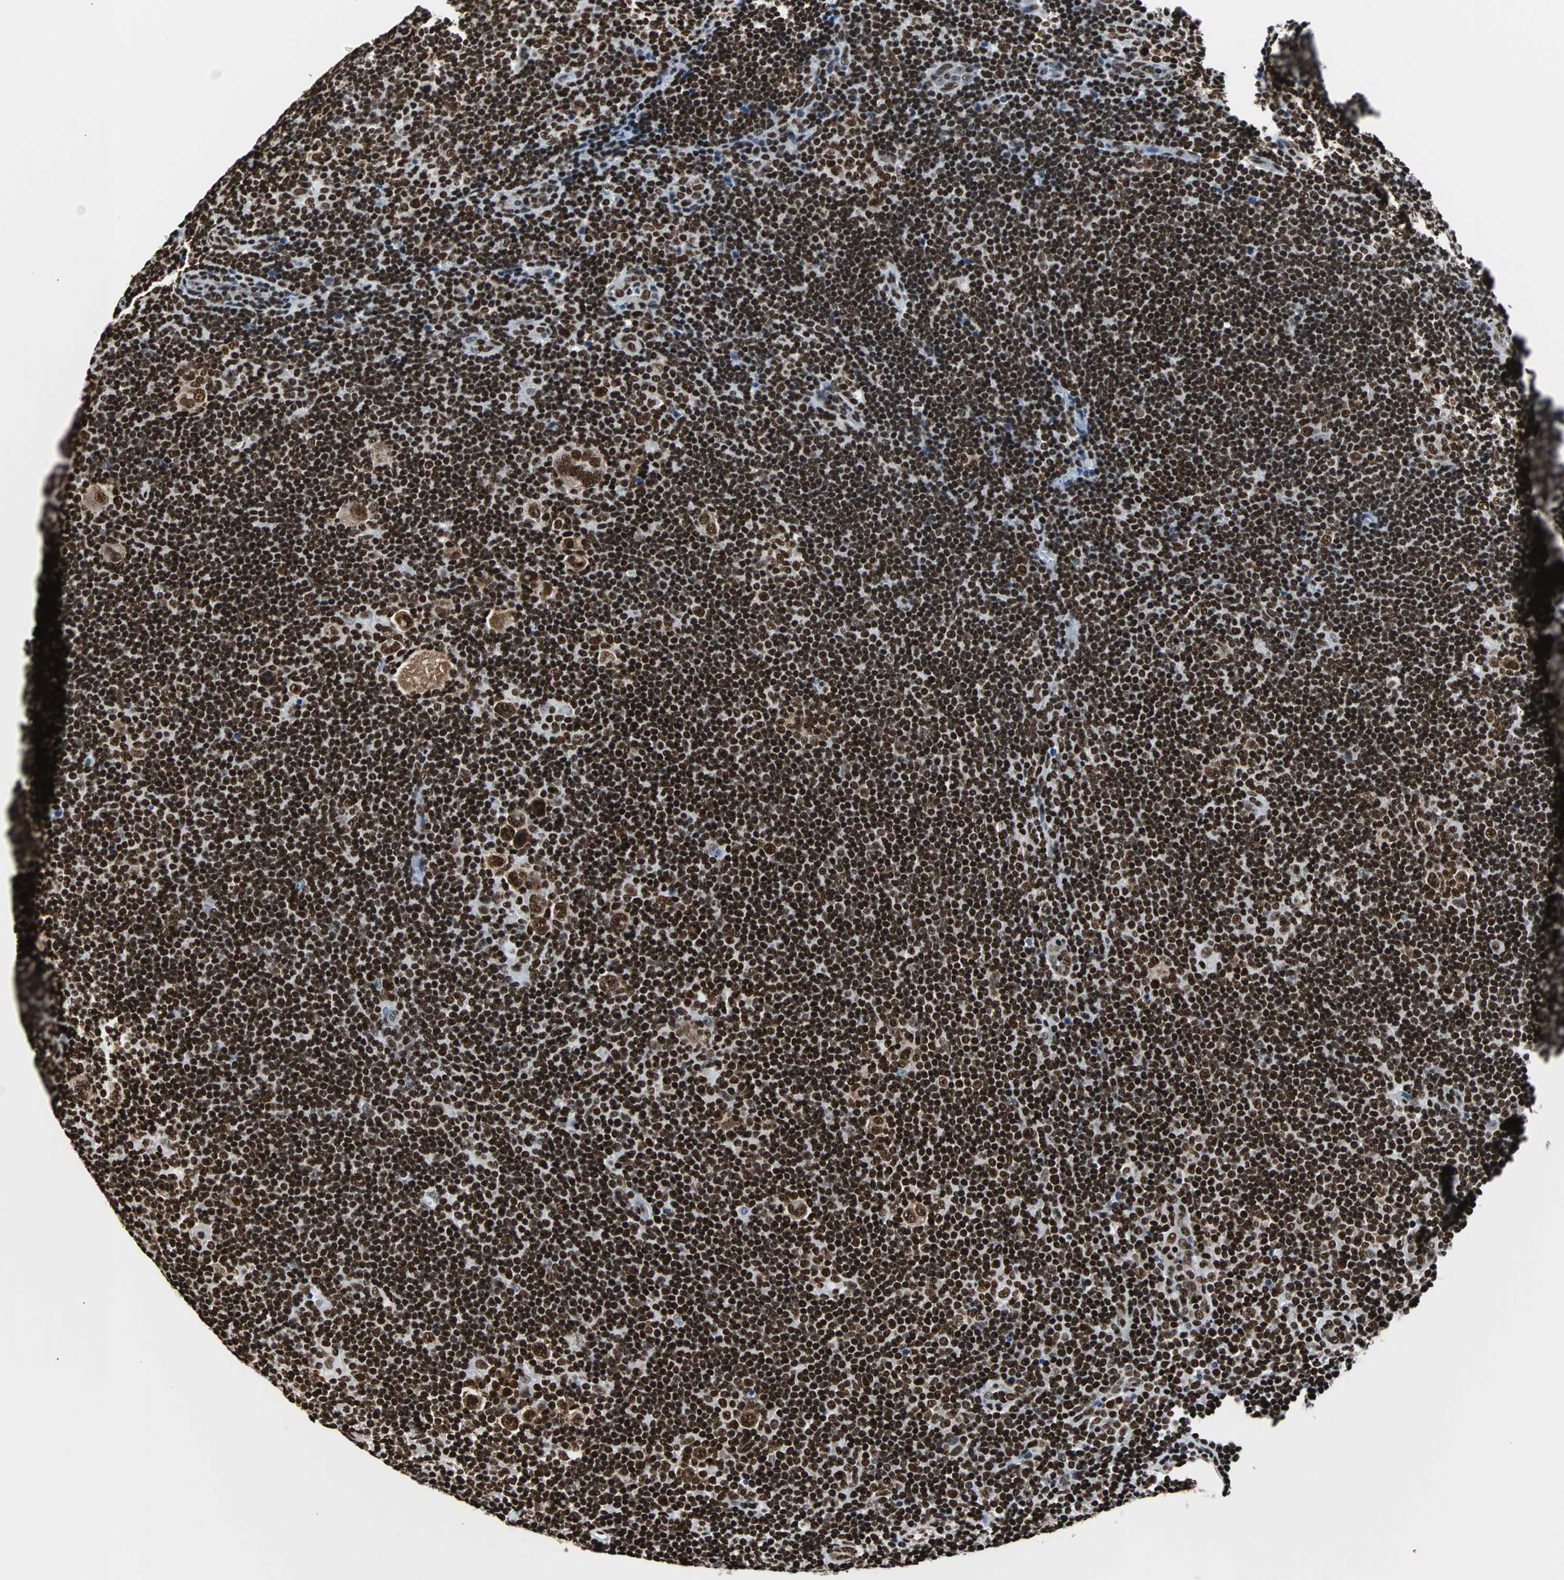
{"staining": {"intensity": "strong", "quantity": ">75%", "location": "nuclear"}, "tissue": "lymphoma", "cell_type": "Tumor cells", "image_type": "cancer", "snomed": [{"axis": "morphology", "description": "Hodgkin's disease, NOS"}, {"axis": "topography", "description": "Lymph node"}], "caption": "Immunohistochemical staining of lymphoma exhibits high levels of strong nuclear positivity in approximately >75% of tumor cells.", "gene": "FUBP1", "patient": {"sex": "female", "age": 57}}